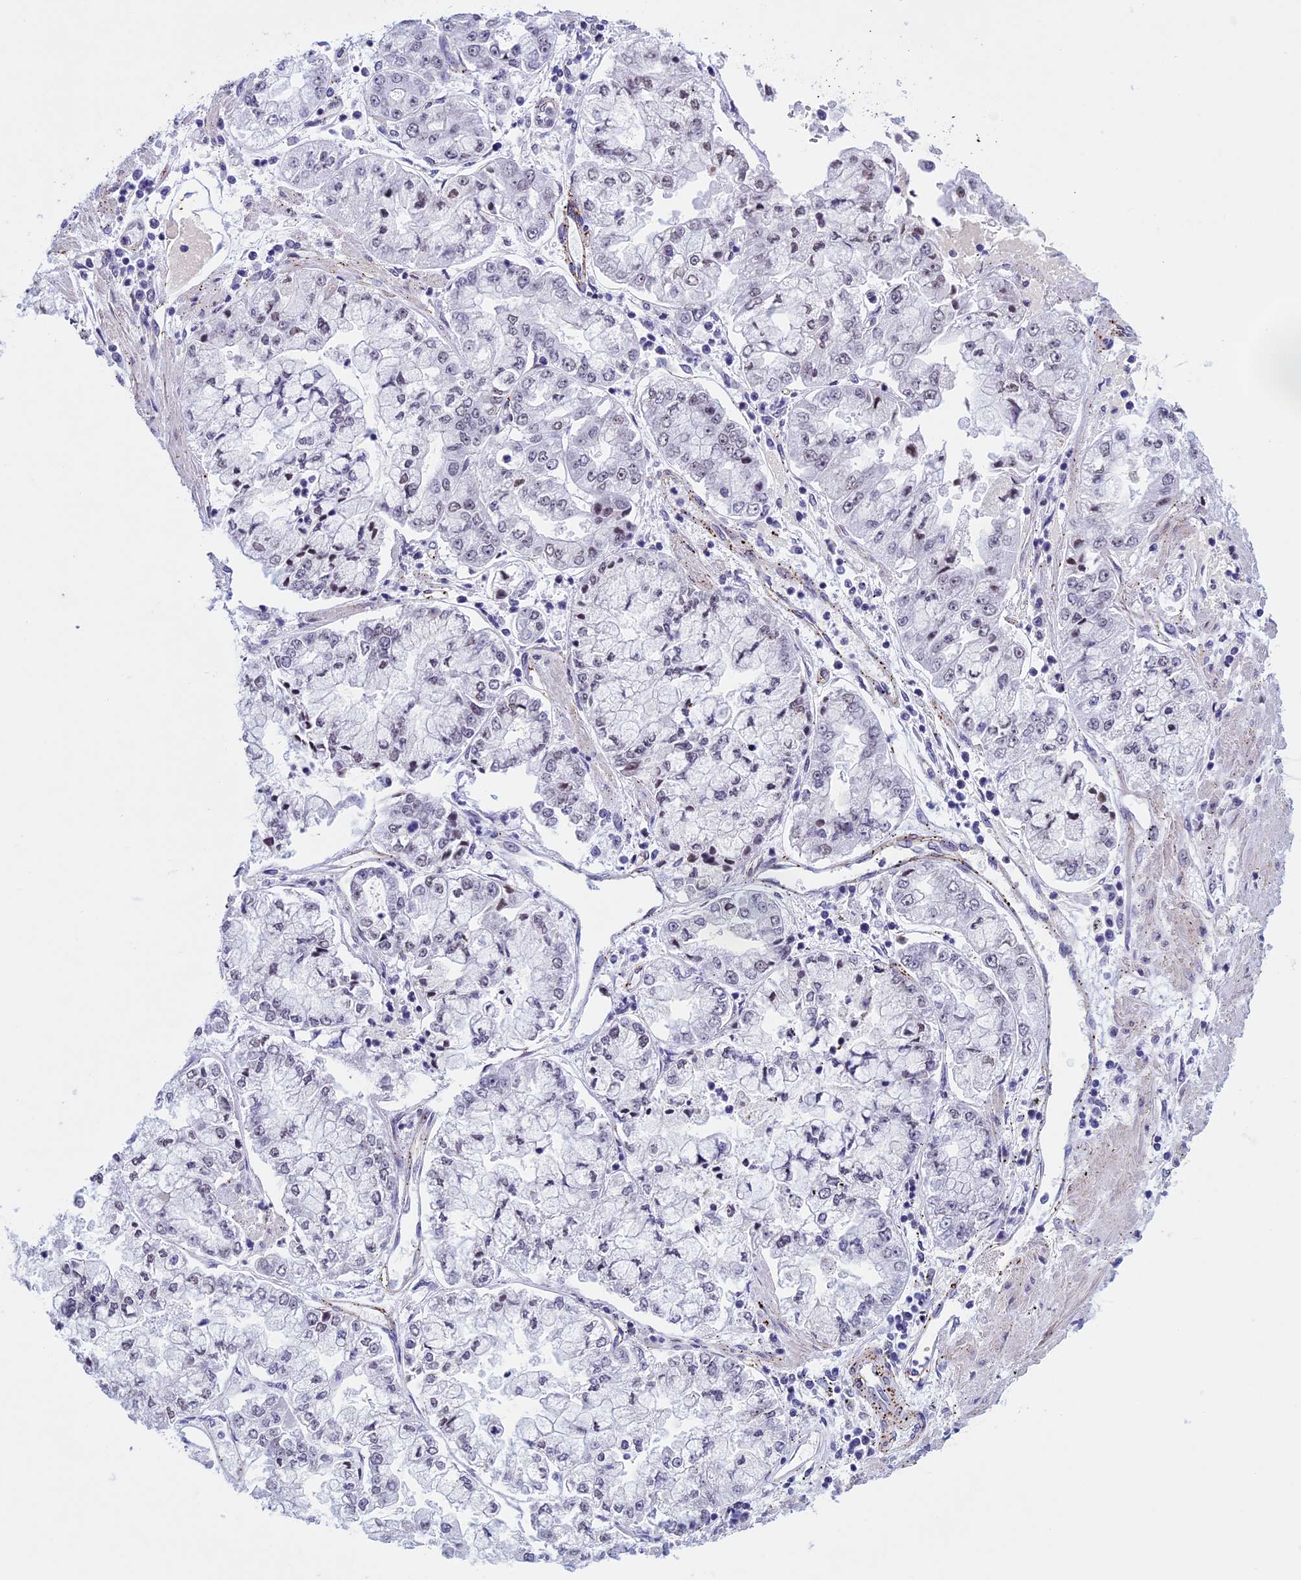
{"staining": {"intensity": "weak", "quantity": "25%-75%", "location": "nuclear"}, "tissue": "stomach cancer", "cell_type": "Tumor cells", "image_type": "cancer", "snomed": [{"axis": "morphology", "description": "Adenocarcinoma, NOS"}, {"axis": "topography", "description": "Stomach"}], "caption": "A histopathology image of stomach cancer (adenocarcinoma) stained for a protein displays weak nuclear brown staining in tumor cells. (DAB (3,3'-diaminobenzidine) IHC, brown staining for protein, blue staining for nuclei).", "gene": "NIPBL", "patient": {"sex": "male", "age": 76}}